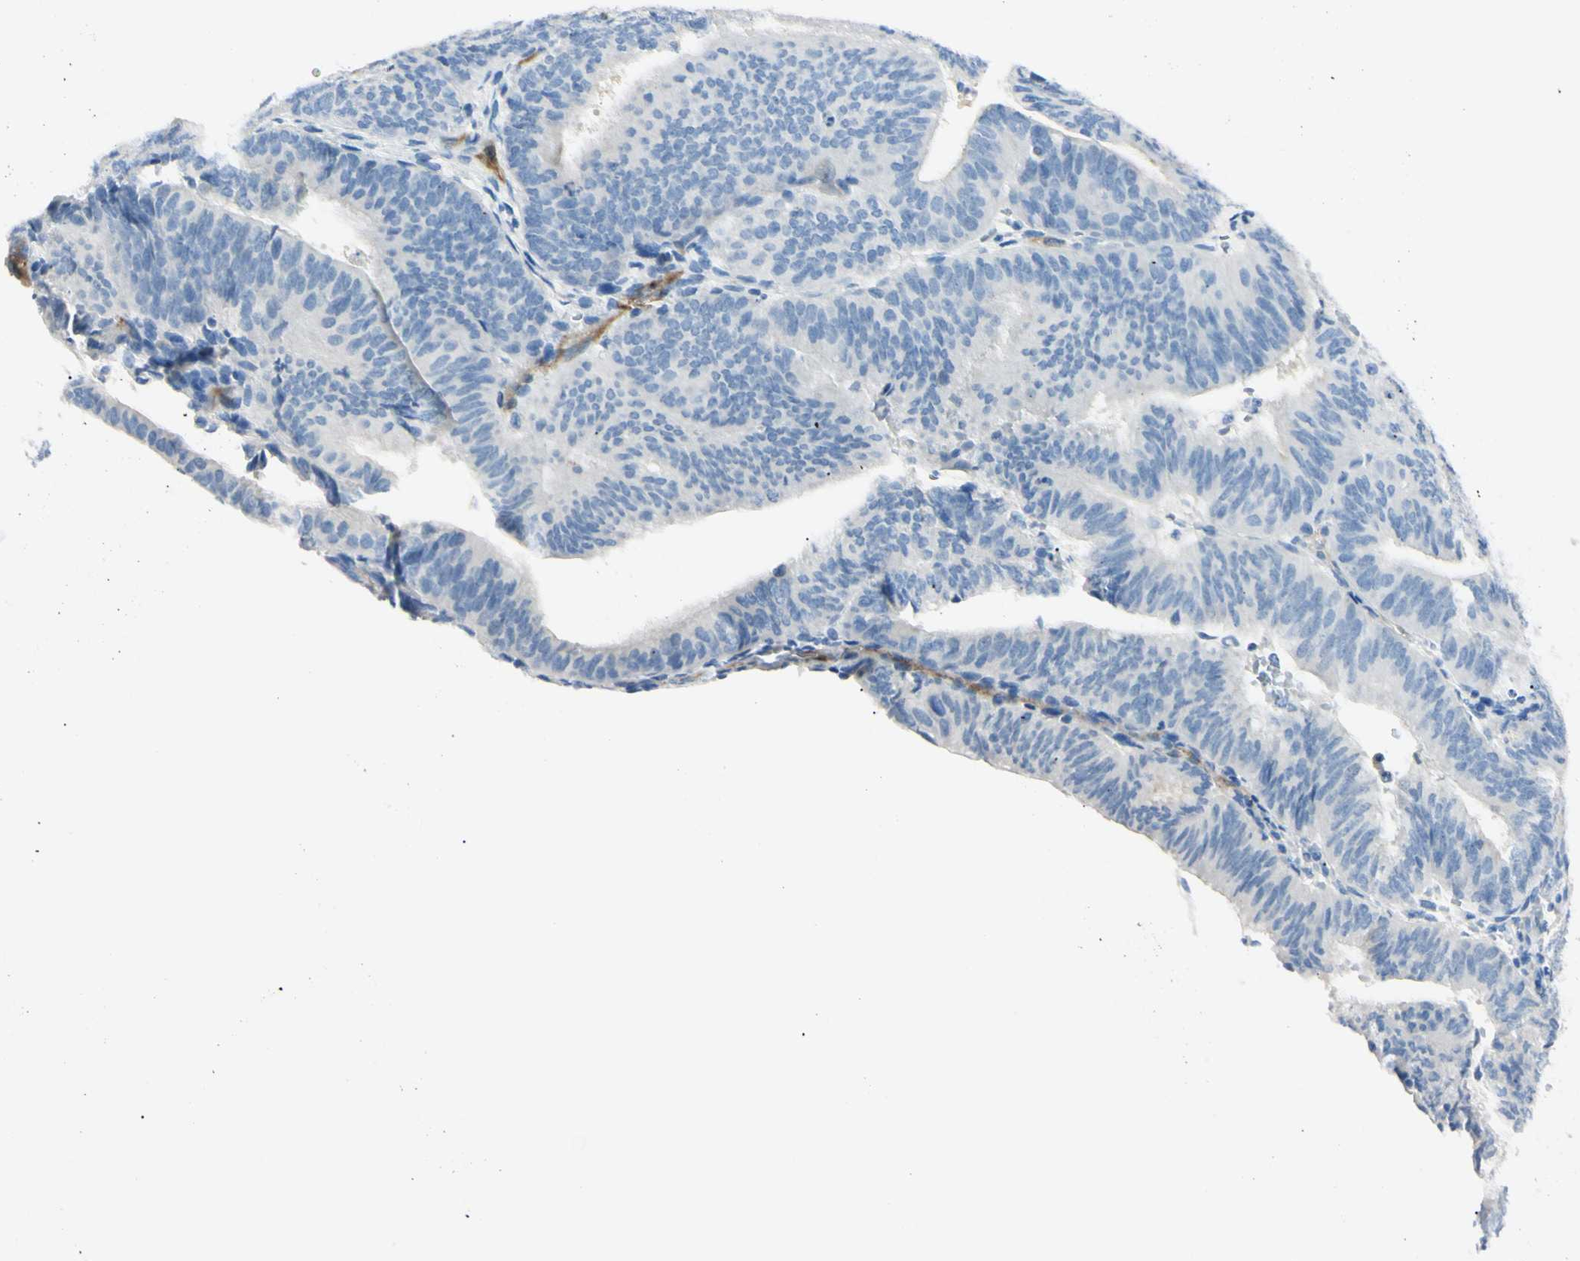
{"staining": {"intensity": "negative", "quantity": "none", "location": "none"}, "tissue": "endometrial cancer", "cell_type": "Tumor cells", "image_type": "cancer", "snomed": [{"axis": "morphology", "description": "Adenocarcinoma, NOS"}, {"axis": "topography", "description": "Uterus"}], "caption": "Immunohistochemistry image of human endometrial cancer stained for a protein (brown), which exhibits no expression in tumor cells. The staining is performed using DAB brown chromogen with nuclei counter-stained in using hematoxylin.", "gene": "FOLH1", "patient": {"sex": "female", "age": 60}}